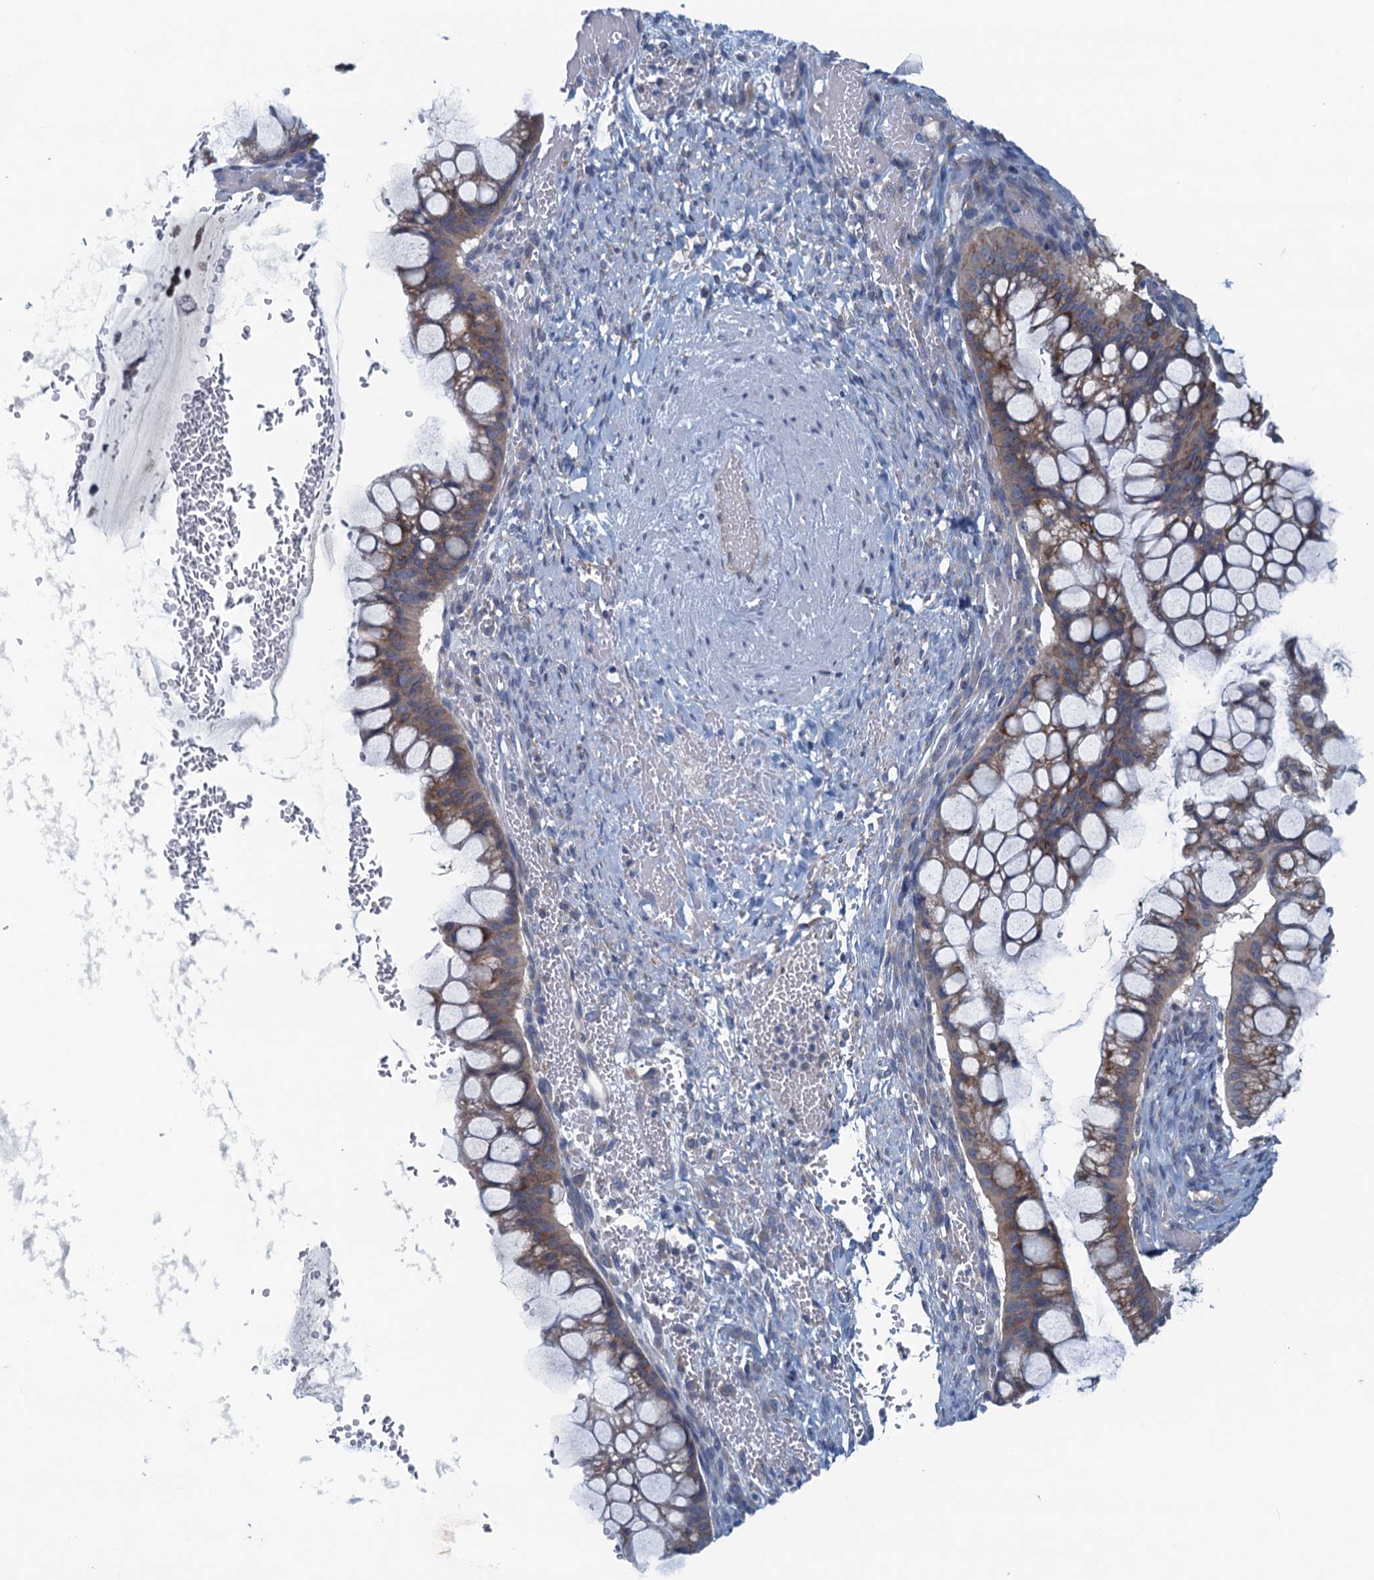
{"staining": {"intensity": "moderate", "quantity": ">75%", "location": "cytoplasmic/membranous"}, "tissue": "ovarian cancer", "cell_type": "Tumor cells", "image_type": "cancer", "snomed": [{"axis": "morphology", "description": "Cystadenocarcinoma, mucinous, NOS"}, {"axis": "topography", "description": "Ovary"}], "caption": "Moderate cytoplasmic/membranous positivity for a protein is identified in about >75% of tumor cells of ovarian cancer (mucinous cystadenocarcinoma) using immunohistochemistry (IHC).", "gene": "MYDGF", "patient": {"sex": "female", "age": 73}}